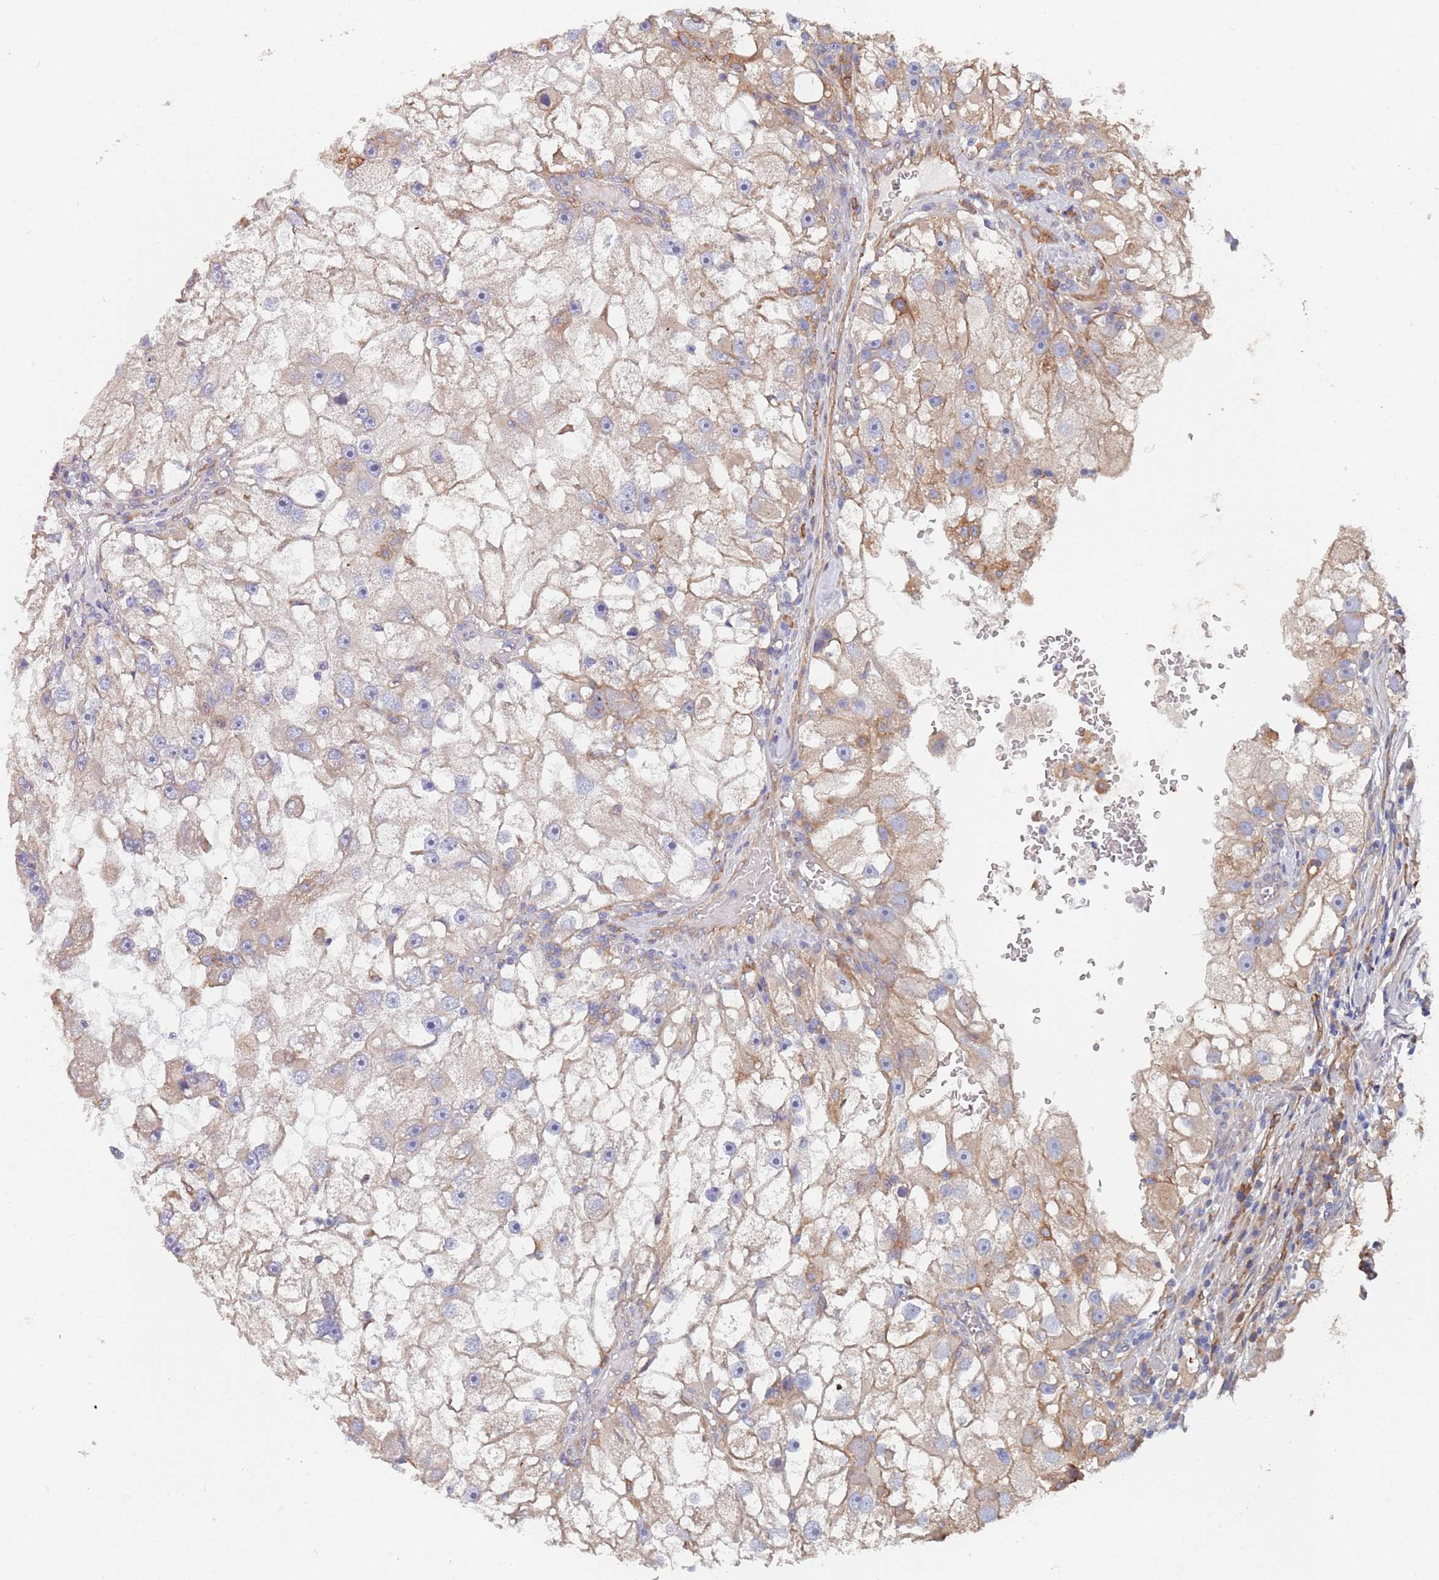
{"staining": {"intensity": "moderate", "quantity": "<25%", "location": "cytoplasmic/membranous"}, "tissue": "renal cancer", "cell_type": "Tumor cells", "image_type": "cancer", "snomed": [{"axis": "morphology", "description": "Adenocarcinoma, NOS"}, {"axis": "topography", "description": "Kidney"}], "caption": "Immunohistochemical staining of human renal adenocarcinoma shows low levels of moderate cytoplasmic/membranous protein expression in about <25% of tumor cells.", "gene": "DCUN1D3", "patient": {"sex": "male", "age": 63}}